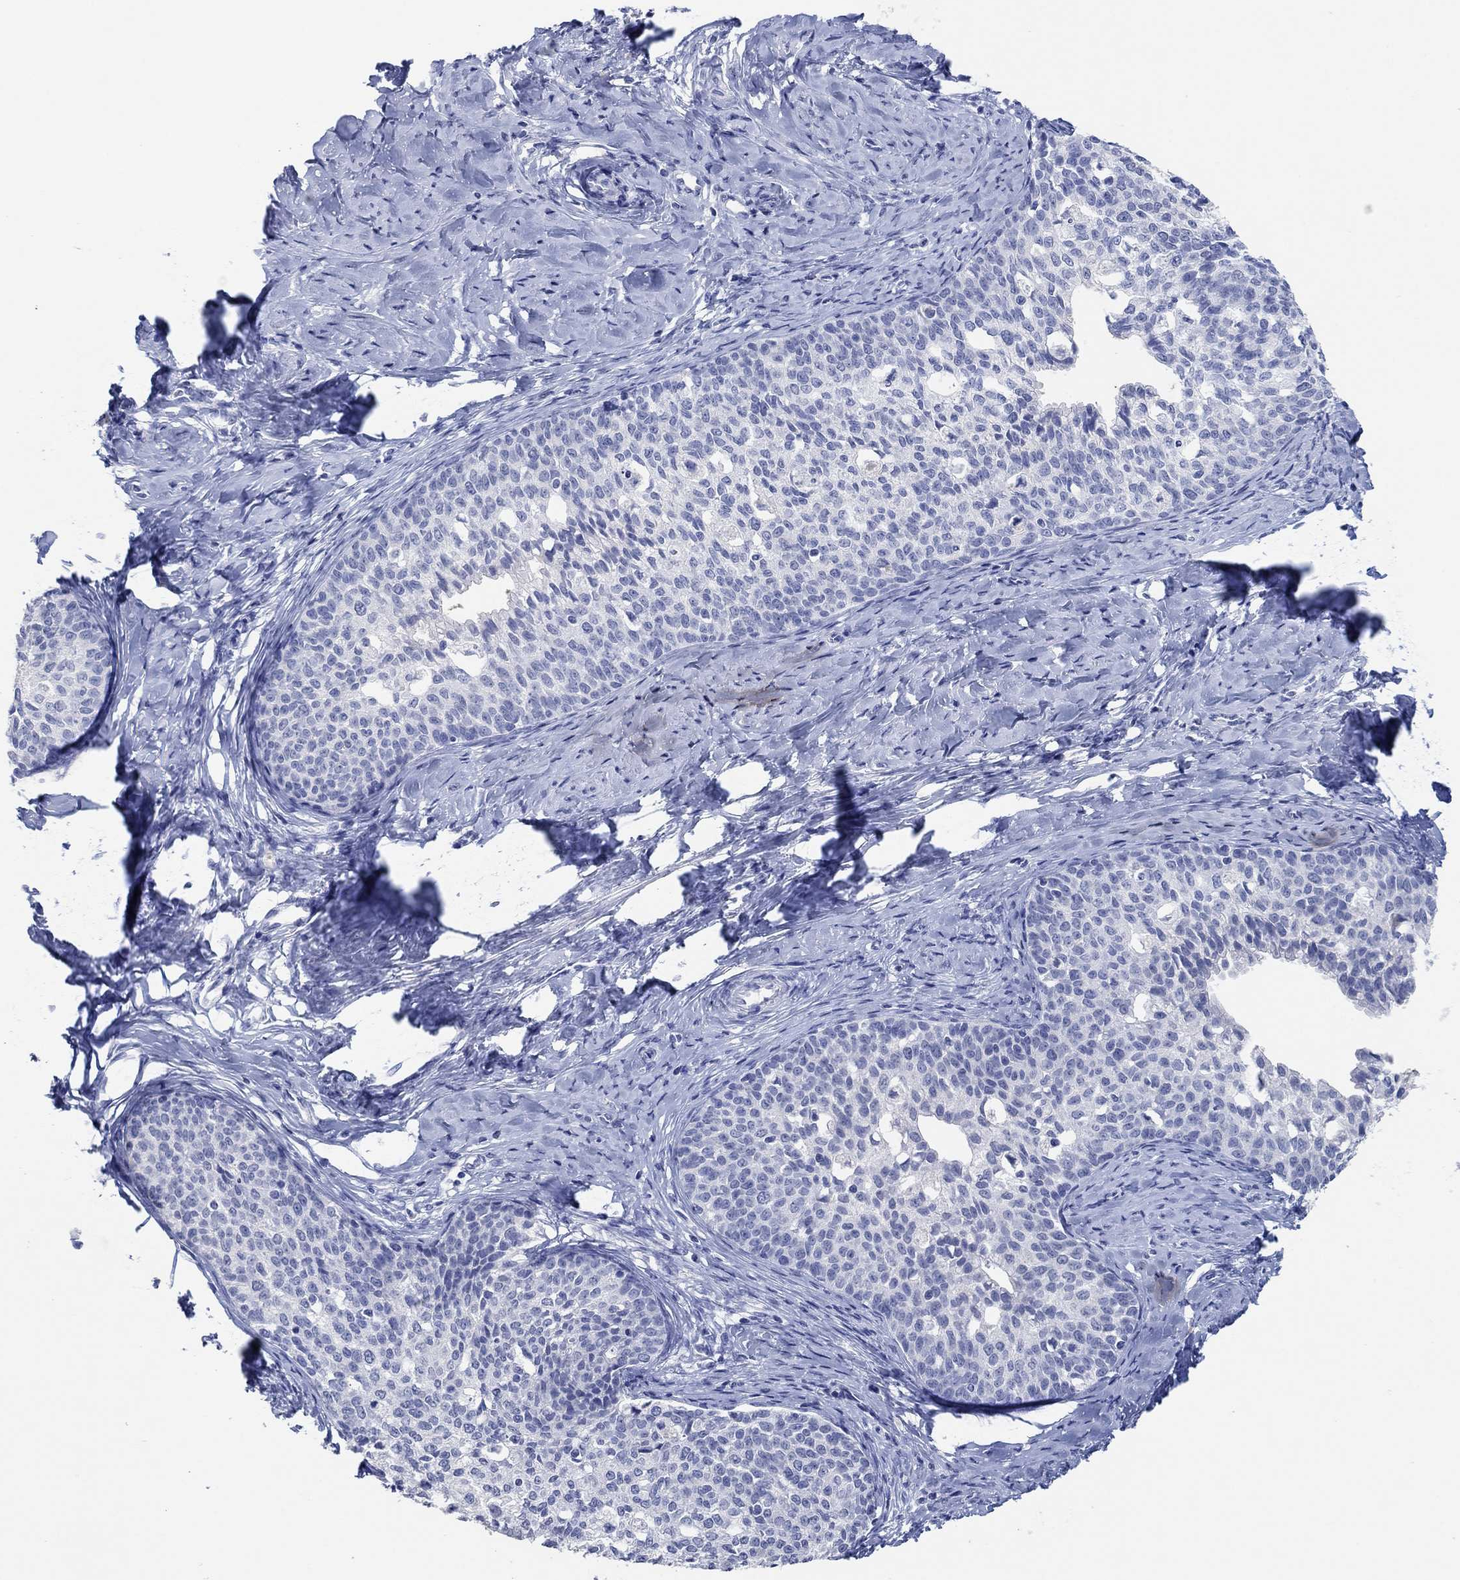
{"staining": {"intensity": "negative", "quantity": "none", "location": "none"}, "tissue": "cervical cancer", "cell_type": "Tumor cells", "image_type": "cancer", "snomed": [{"axis": "morphology", "description": "Squamous cell carcinoma, NOS"}, {"axis": "topography", "description": "Cervix"}], "caption": "Cervical cancer was stained to show a protein in brown. There is no significant staining in tumor cells. The staining is performed using DAB (3,3'-diaminobenzidine) brown chromogen with nuclei counter-stained in using hematoxylin.", "gene": "POU5F1", "patient": {"sex": "female", "age": 51}}